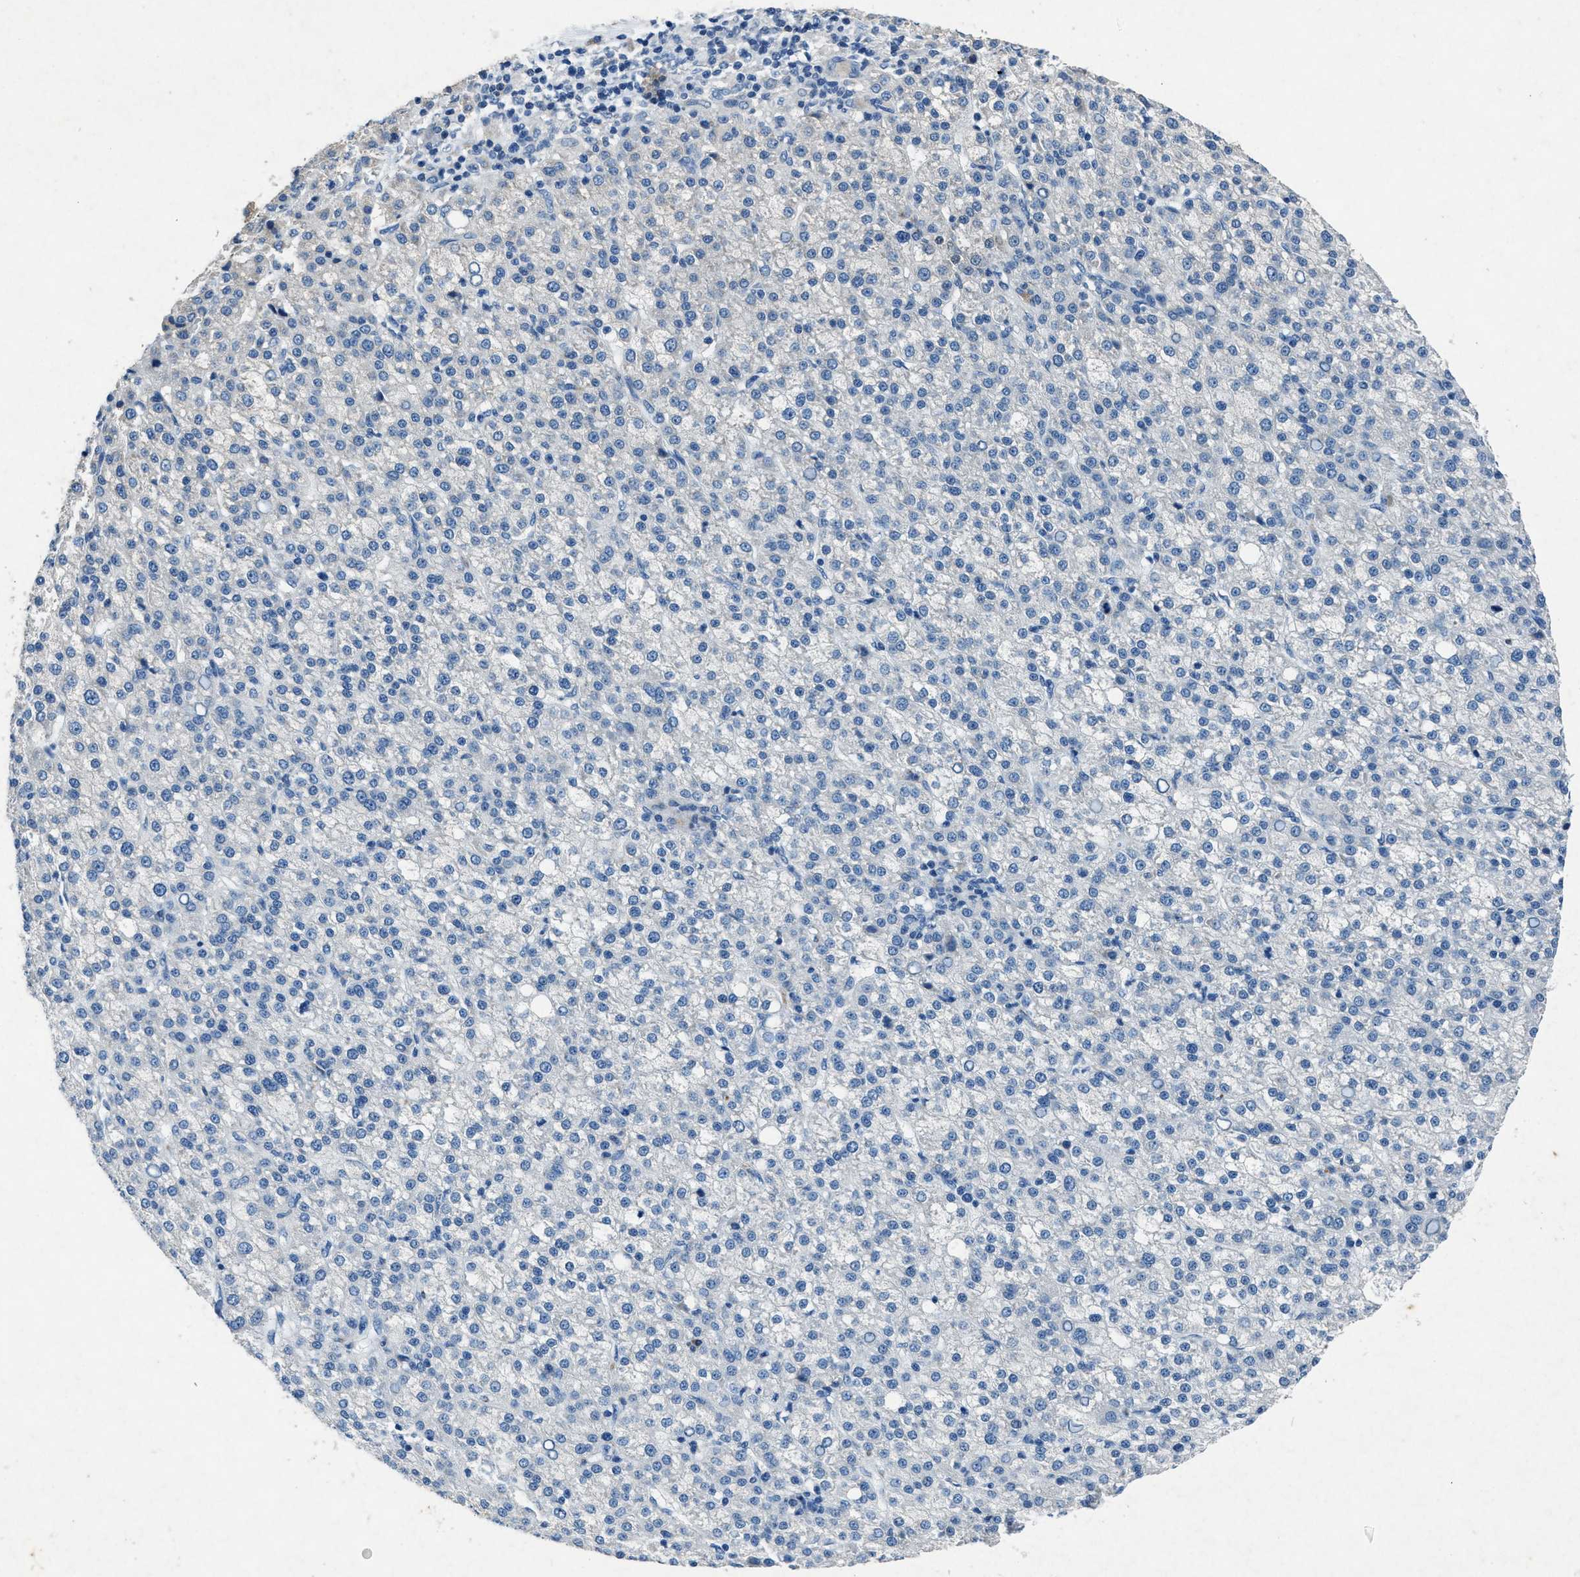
{"staining": {"intensity": "negative", "quantity": "none", "location": "none"}, "tissue": "liver cancer", "cell_type": "Tumor cells", "image_type": "cancer", "snomed": [{"axis": "morphology", "description": "Carcinoma, Hepatocellular, NOS"}, {"axis": "topography", "description": "Liver"}], "caption": "Immunohistochemistry (IHC) micrograph of liver cancer stained for a protein (brown), which demonstrates no positivity in tumor cells.", "gene": "ADAM2", "patient": {"sex": "female", "age": 58}}